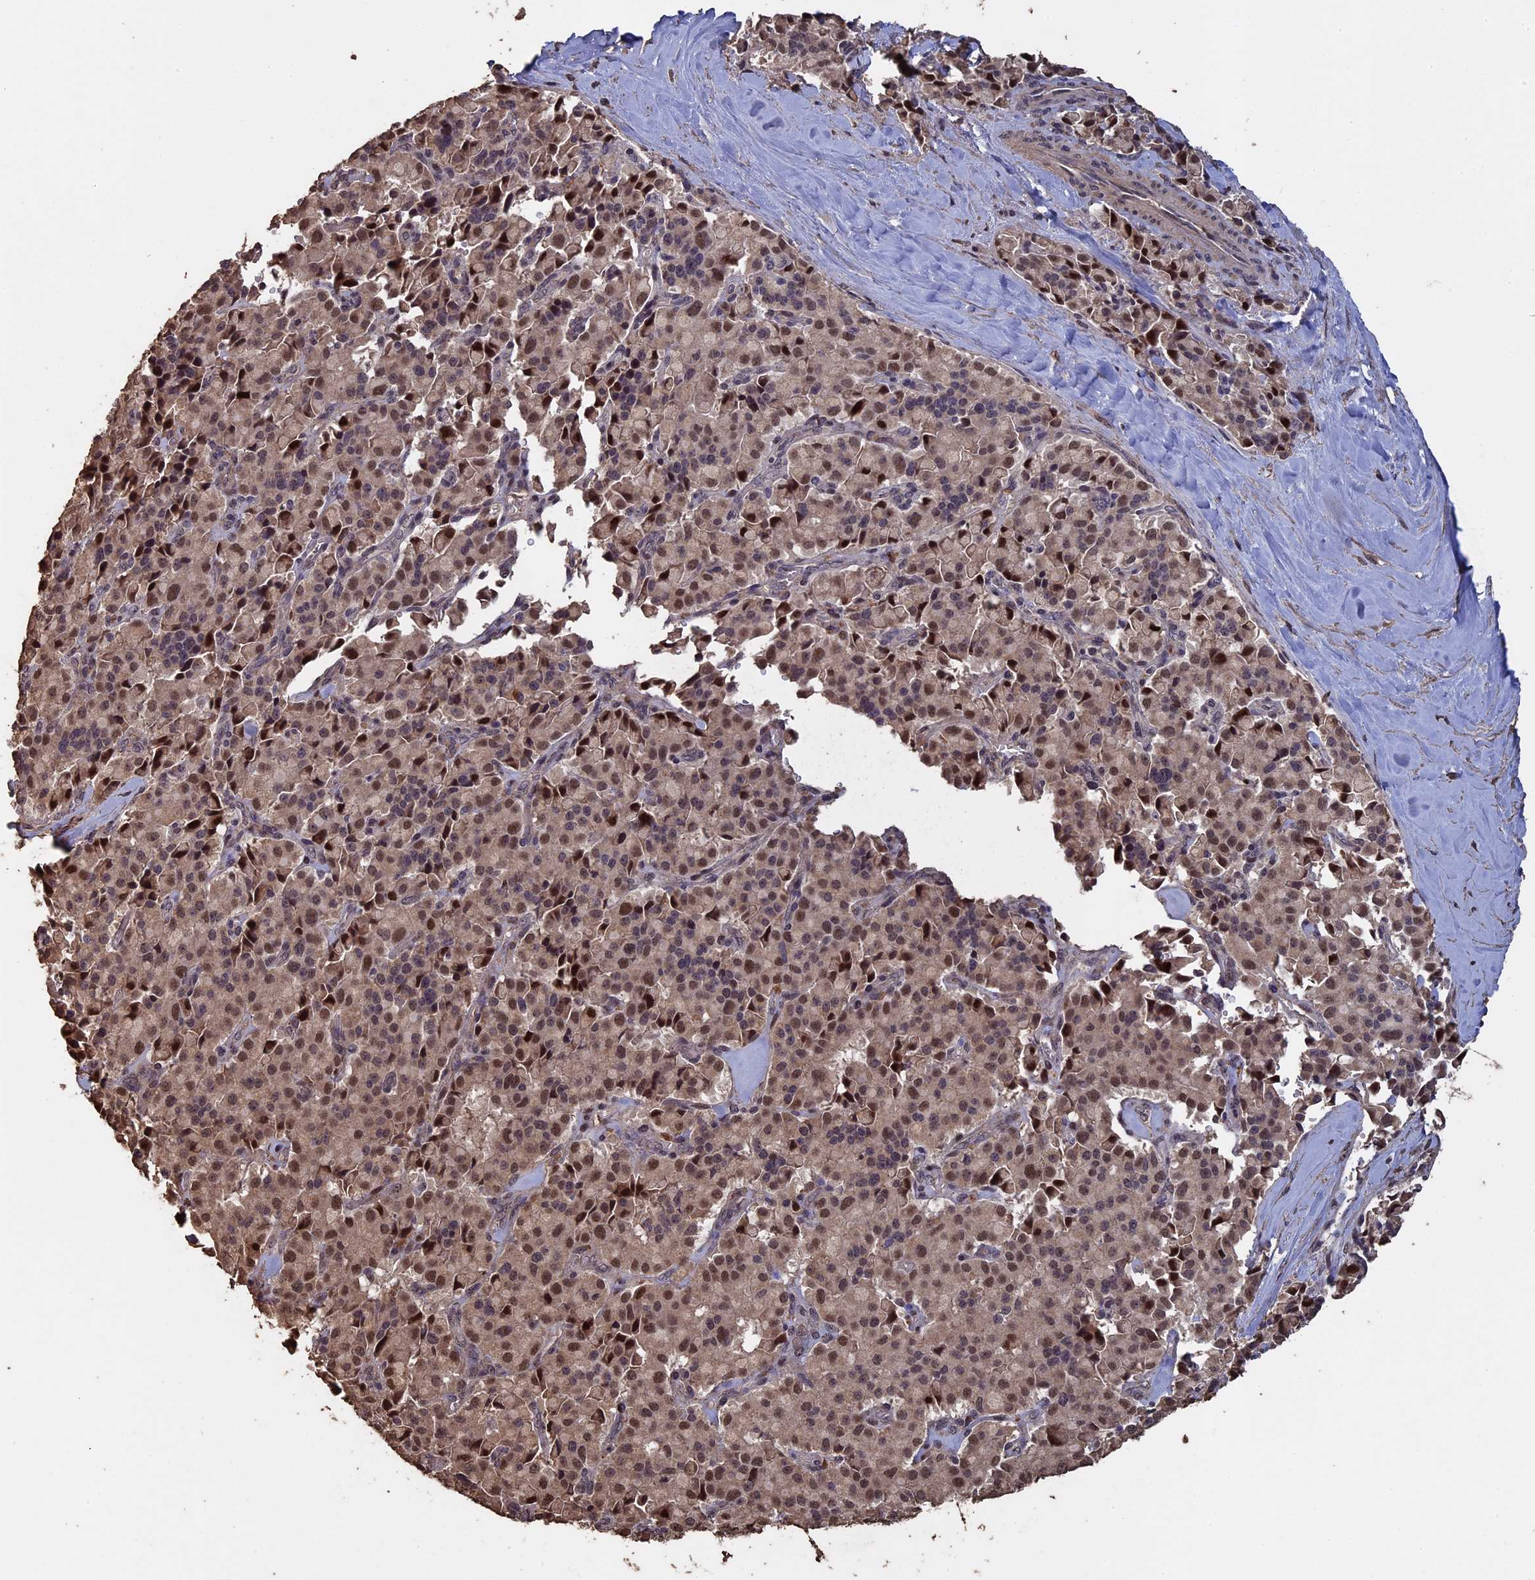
{"staining": {"intensity": "moderate", "quantity": ">75%", "location": "nuclear"}, "tissue": "pancreatic cancer", "cell_type": "Tumor cells", "image_type": "cancer", "snomed": [{"axis": "morphology", "description": "Adenocarcinoma, NOS"}, {"axis": "topography", "description": "Pancreas"}], "caption": "Immunohistochemical staining of human adenocarcinoma (pancreatic) reveals moderate nuclear protein positivity in about >75% of tumor cells. (Brightfield microscopy of DAB IHC at high magnification).", "gene": "HUNK", "patient": {"sex": "male", "age": 65}}